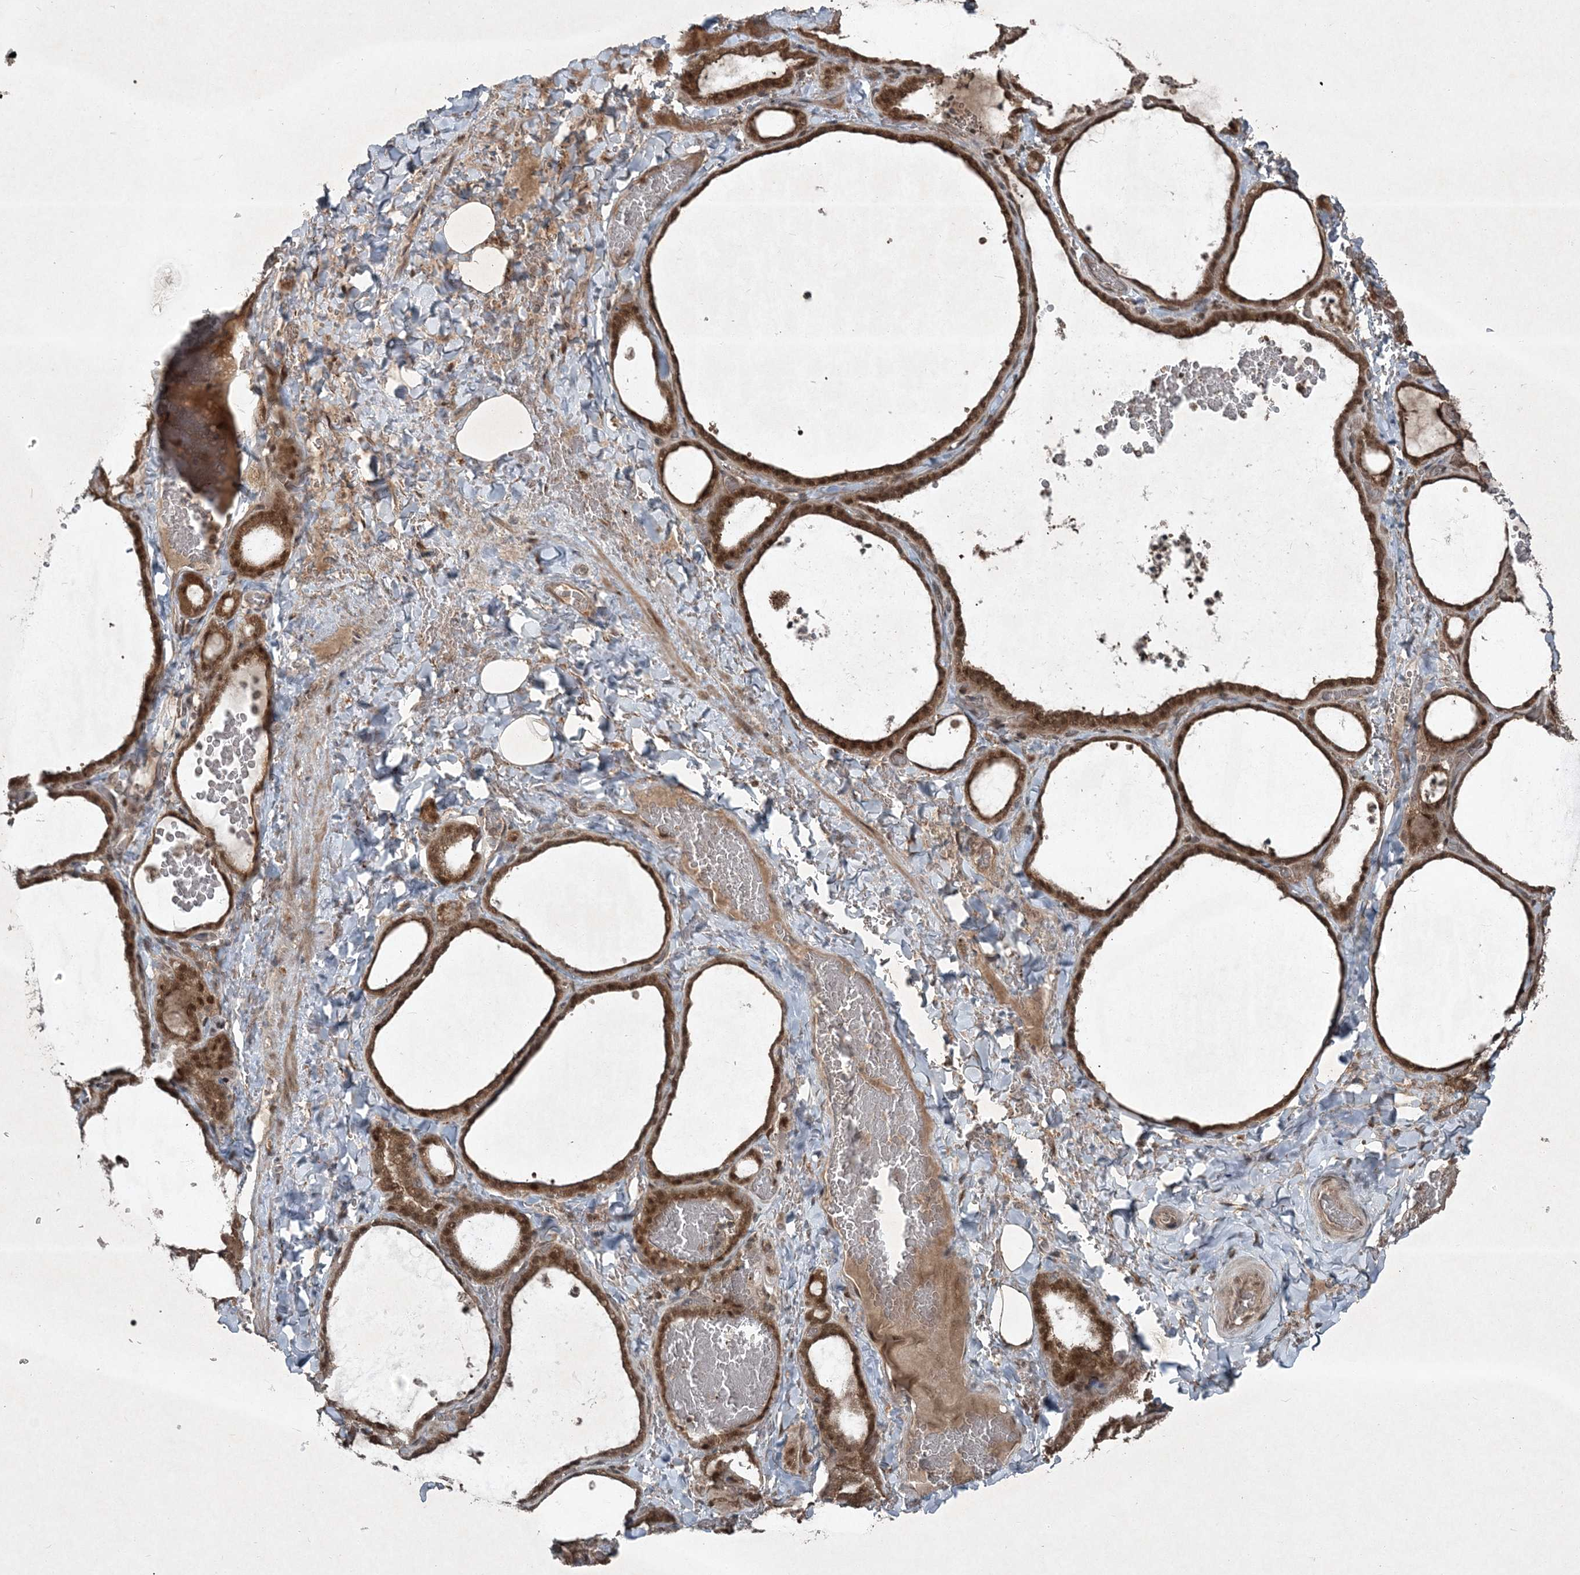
{"staining": {"intensity": "moderate", "quantity": ">75%", "location": "cytoplasmic/membranous,nuclear"}, "tissue": "thyroid gland", "cell_type": "Glandular cells", "image_type": "normal", "snomed": [{"axis": "morphology", "description": "Normal tissue, NOS"}, {"axis": "topography", "description": "Thyroid gland"}], "caption": "DAB immunohistochemical staining of normal thyroid gland exhibits moderate cytoplasmic/membranous,nuclear protein expression in about >75% of glandular cells. (Stains: DAB in brown, nuclei in blue, Microscopy: brightfield microscopy at high magnification).", "gene": "FBXL17", "patient": {"sex": "female", "age": 22}}